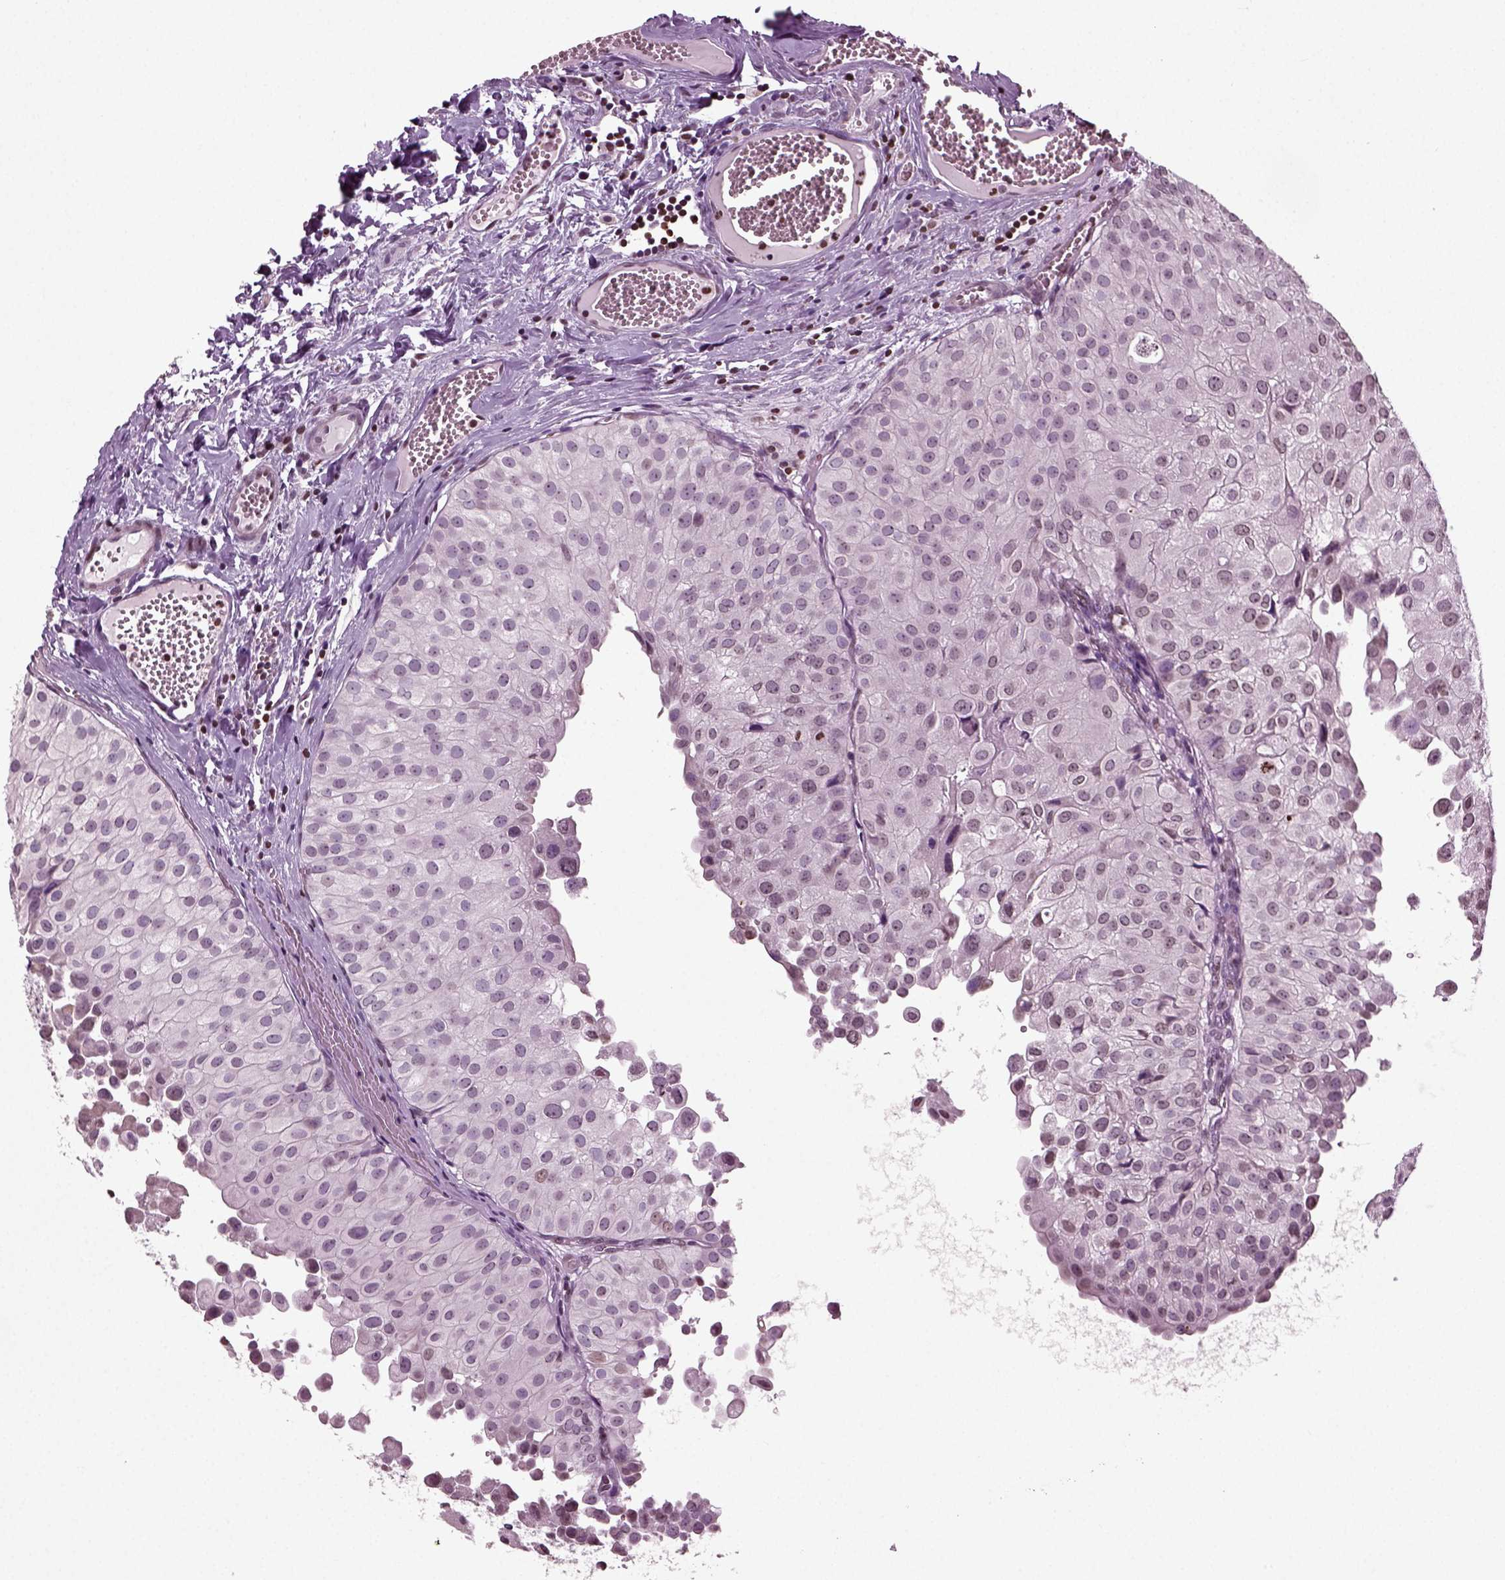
{"staining": {"intensity": "weak", "quantity": "<25%", "location": "nuclear"}, "tissue": "urothelial cancer", "cell_type": "Tumor cells", "image_type": "cancer", "snomed": [{"axis": "morphology", "description": "Urothelial carcinoma, Low grade"}, {"axis": "topography", "description": "Urinary bladder"}], "caption": "Immunohistochemistry (IHC) of human urothelial cancer demonstrates no staining in tumor cells.", "gene": "HEYL", "patient": {"sex": "female", "age": 78}}